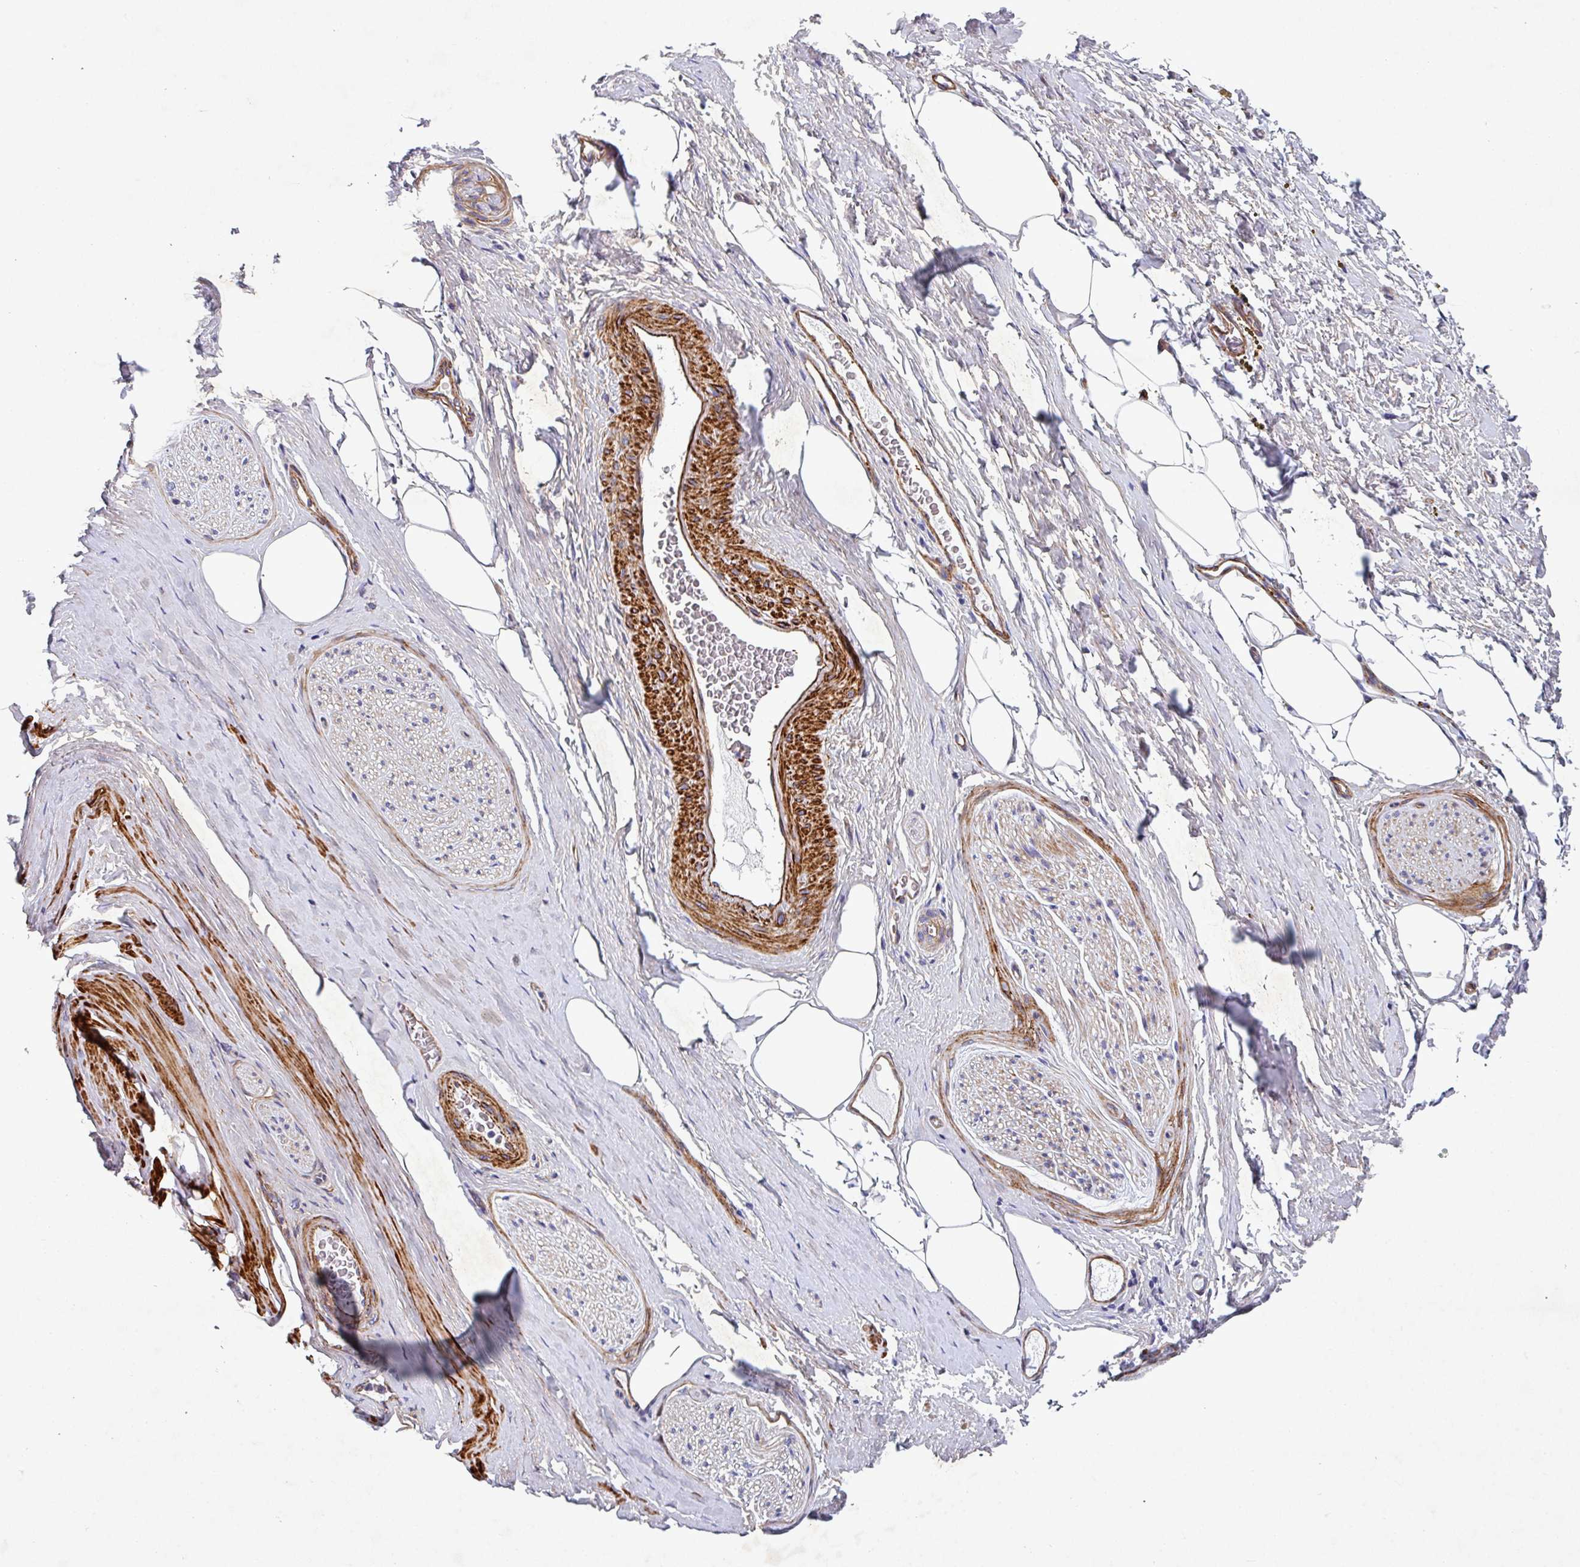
{"staining": {"intensity": "negative", "quantity": "none", "location": "none"}, "tissue": "adipose tissue", "cell_type": "Adipocytes", "image_type": "normal", "snomed": [{"axis": "morphology", "description": "Normal tissue, NOS"}, {"axis": "morphology", "description": "Adenocarcinoma, High grade"}, {"axis": "topography", "description": "Prostate"}, {"axis": "topography", "description": "Peripheral nerve tissue"}], "caption": "High power microscopy histopathology image of an immunohistochemistry micrograph of benign adipose tissue, revealing no significant positivity in adipocytes. (IHC, brightfield microscopy, high magnification).", "gene": "ATP2C2", "patient": {"sex": "male", "age": 68}}